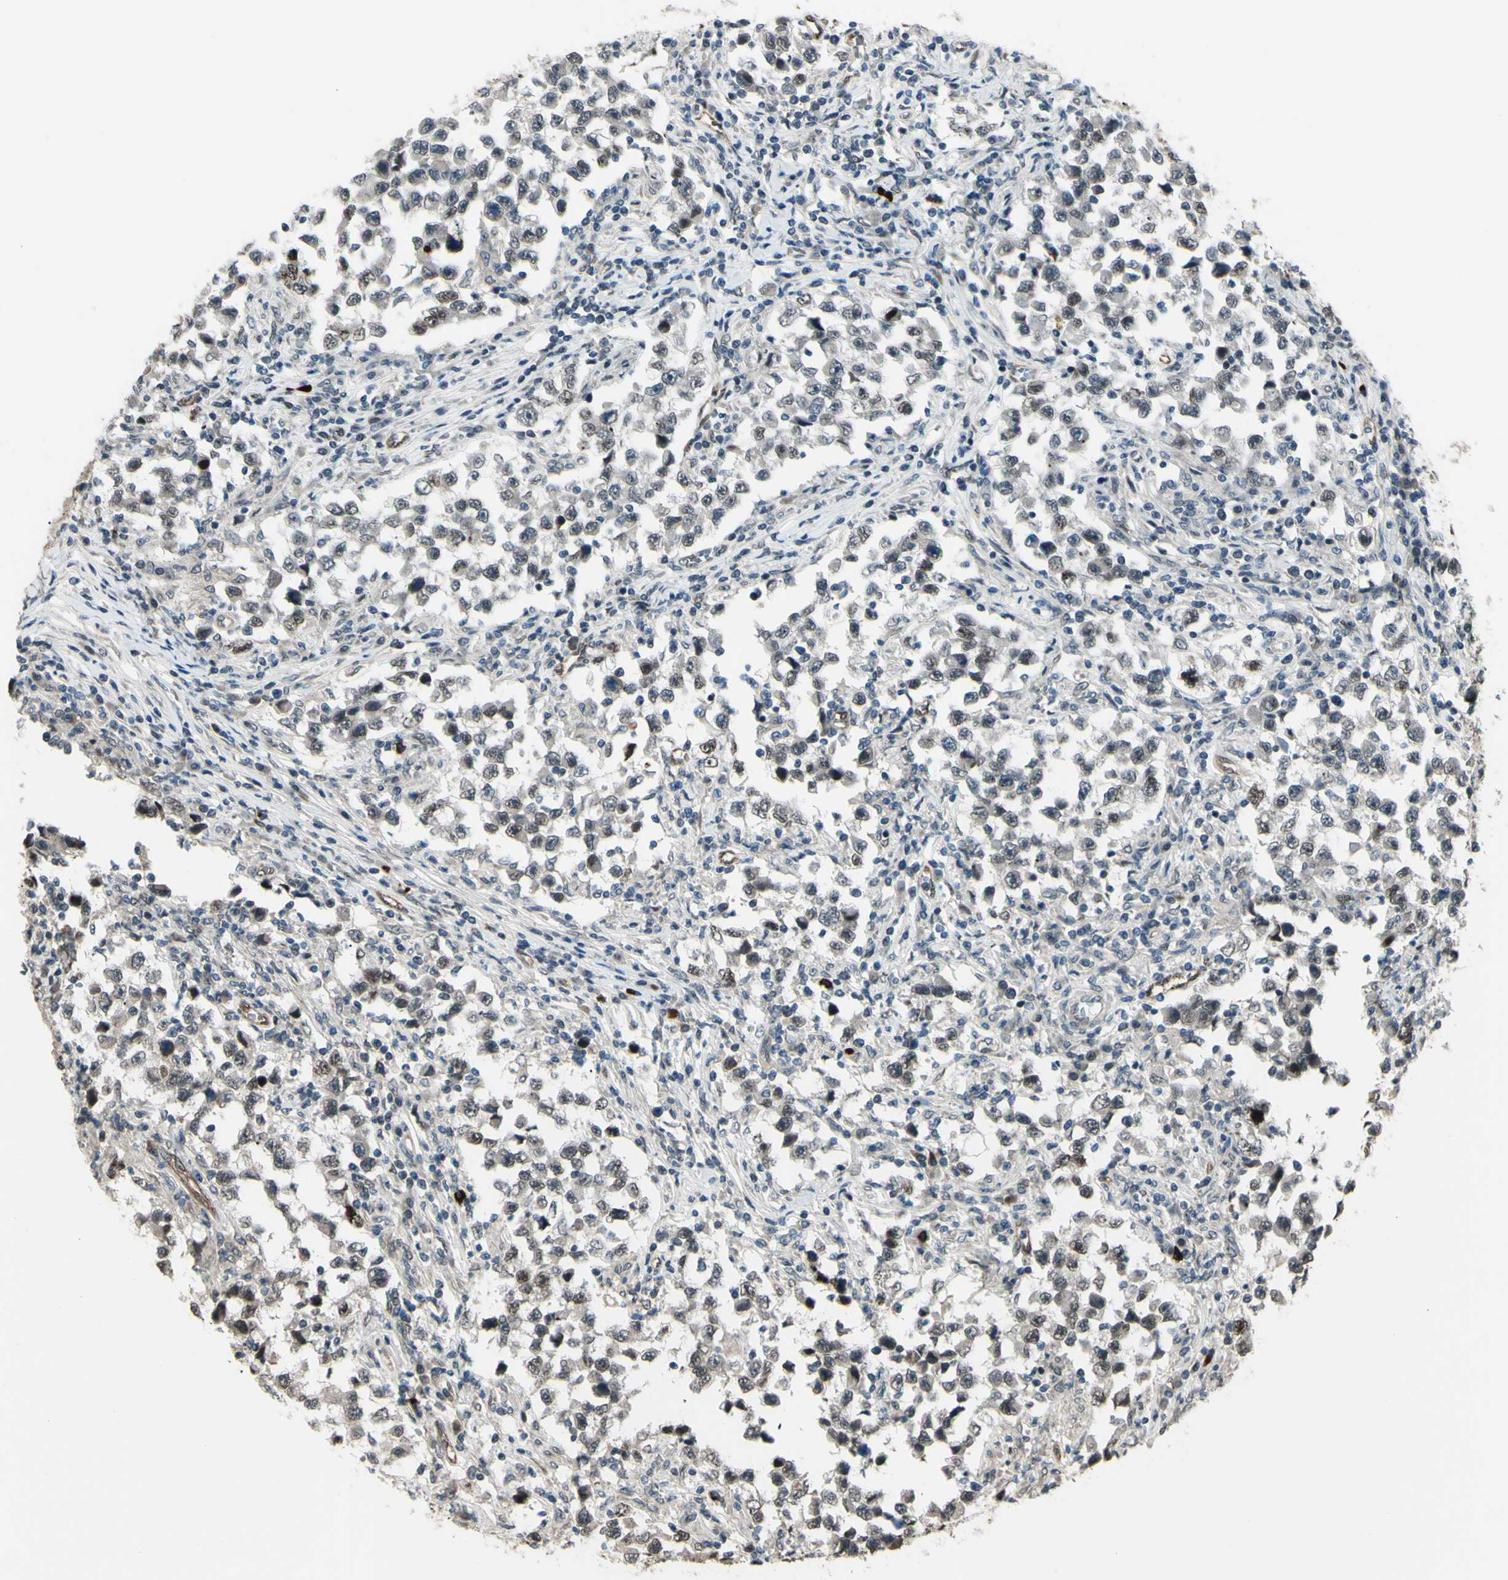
{"staining": {"intensity": "weak", "quantity": "25%-75%", "location": "nuclear"}, "tissue": "testis cancer", "cell_type": "Tumor cells", "image_type": "cancer", "snomed": [{"axis": "morphology", "description": "Carcinoma, Embryonal, NOS"}, {"axis": "topography", "description": "Testis"}], "caption": "Weak nuclear staining is appreciated in about 25%-75% of tumor cells in testis embryonal carcinoma. The protein of interest is stained brown, and the nuclei are stained in blue (DAB (3,3'-diaminobenzidine) IHC with brightfield microscopy, high magnification).", "gene": "MLF2", "patient": {"sex": "male", "age": 21}}